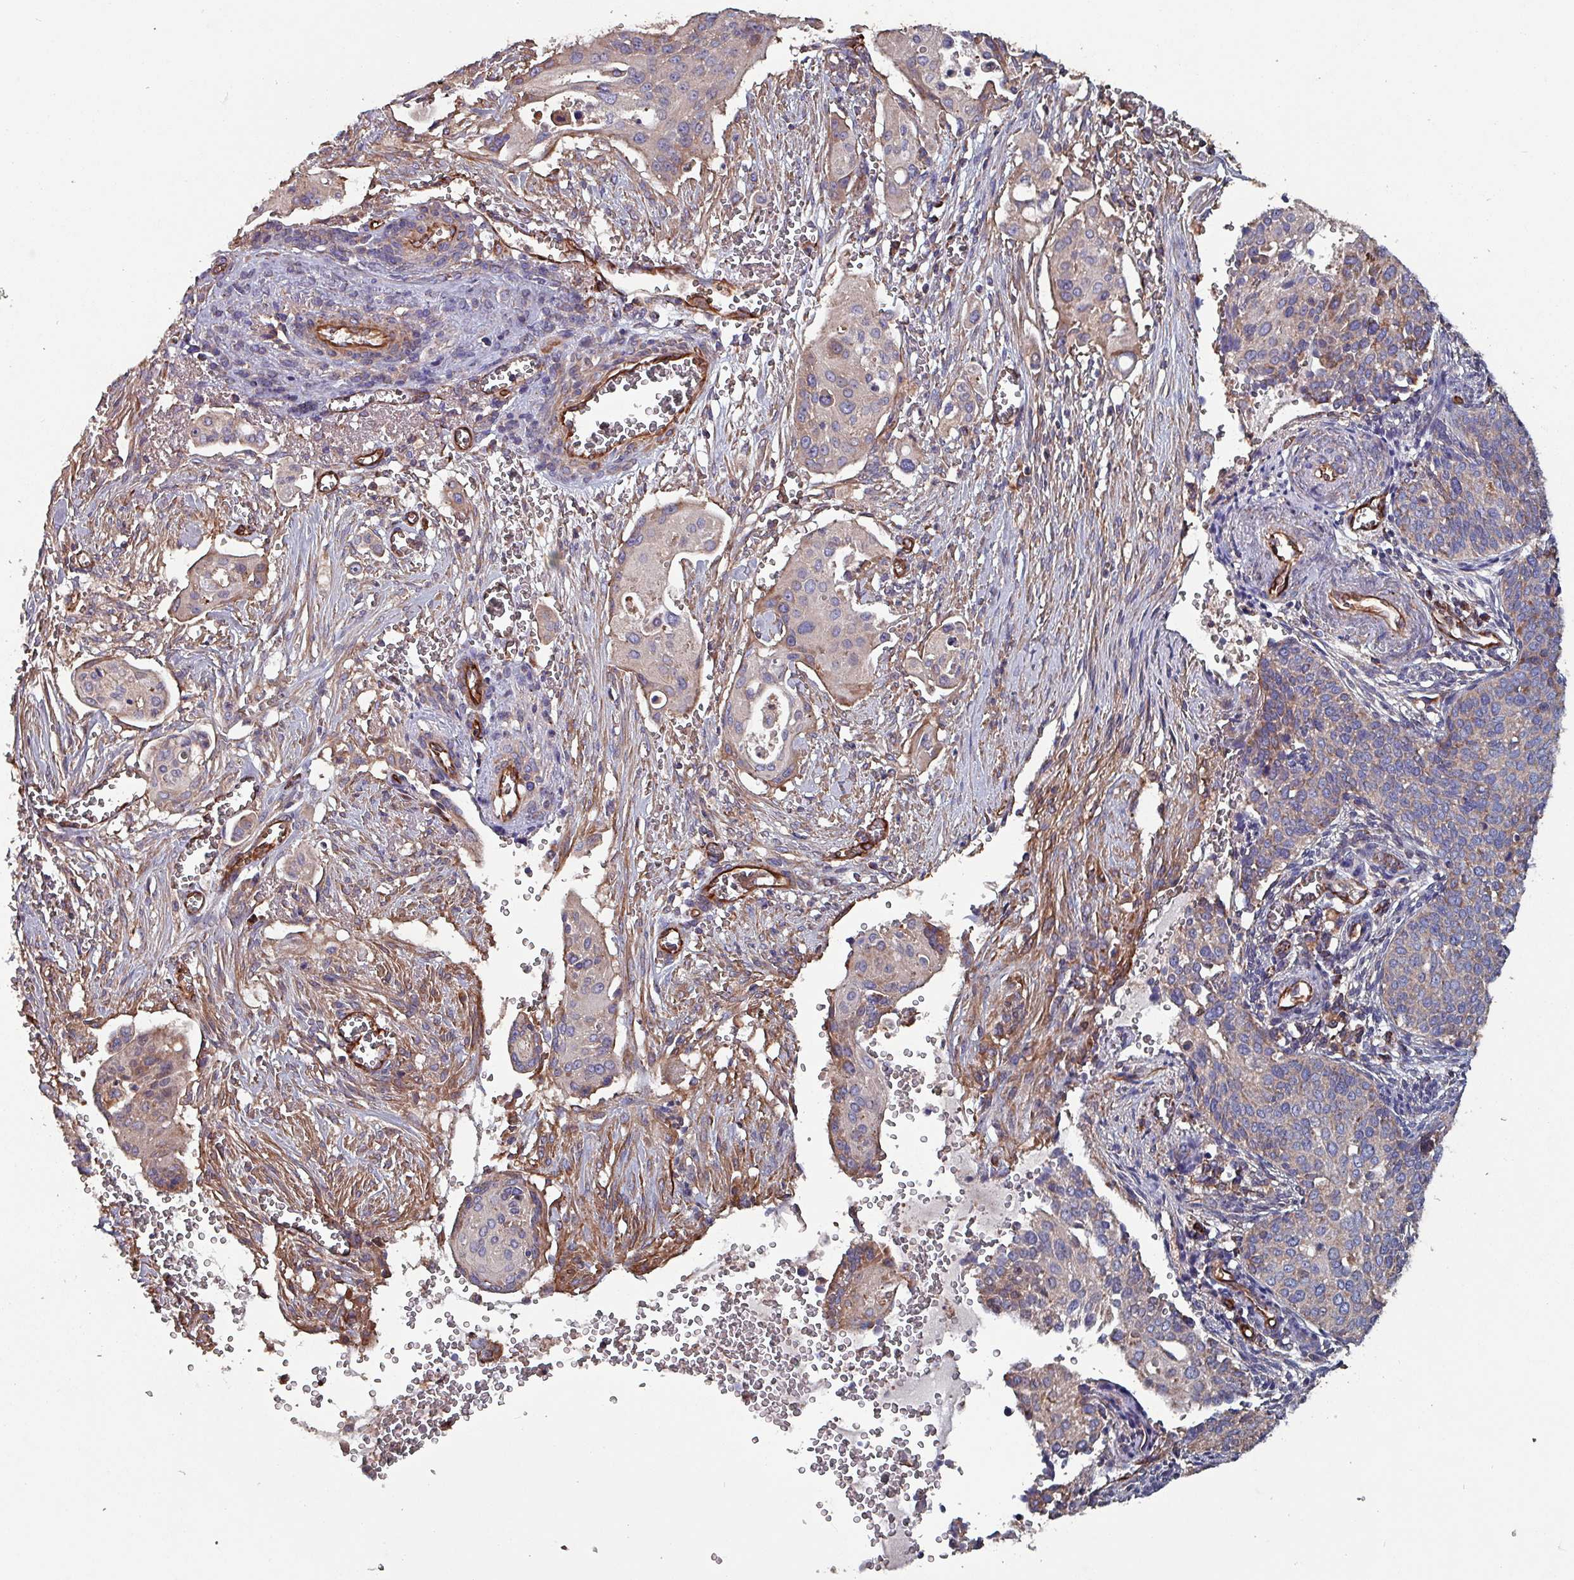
{"staining": {"intensity": "negative", "quantity": "none", "location": "none"}, "tissue": "cervical cancer", "cell_type": "Tumor cells", "image_type": "cancer", "snomed": [{"axis": "morphology", "description": "Squamous cell carcinoma, NOS"}, {"axis": "topography", "description": "Cervix"}], "caption": "Tumor cells are negative for protein expression in human cervical cancer (squamous cell carcinoma).", "gene": "ANO10", "patient": {"sex": "female", "age": 44}}